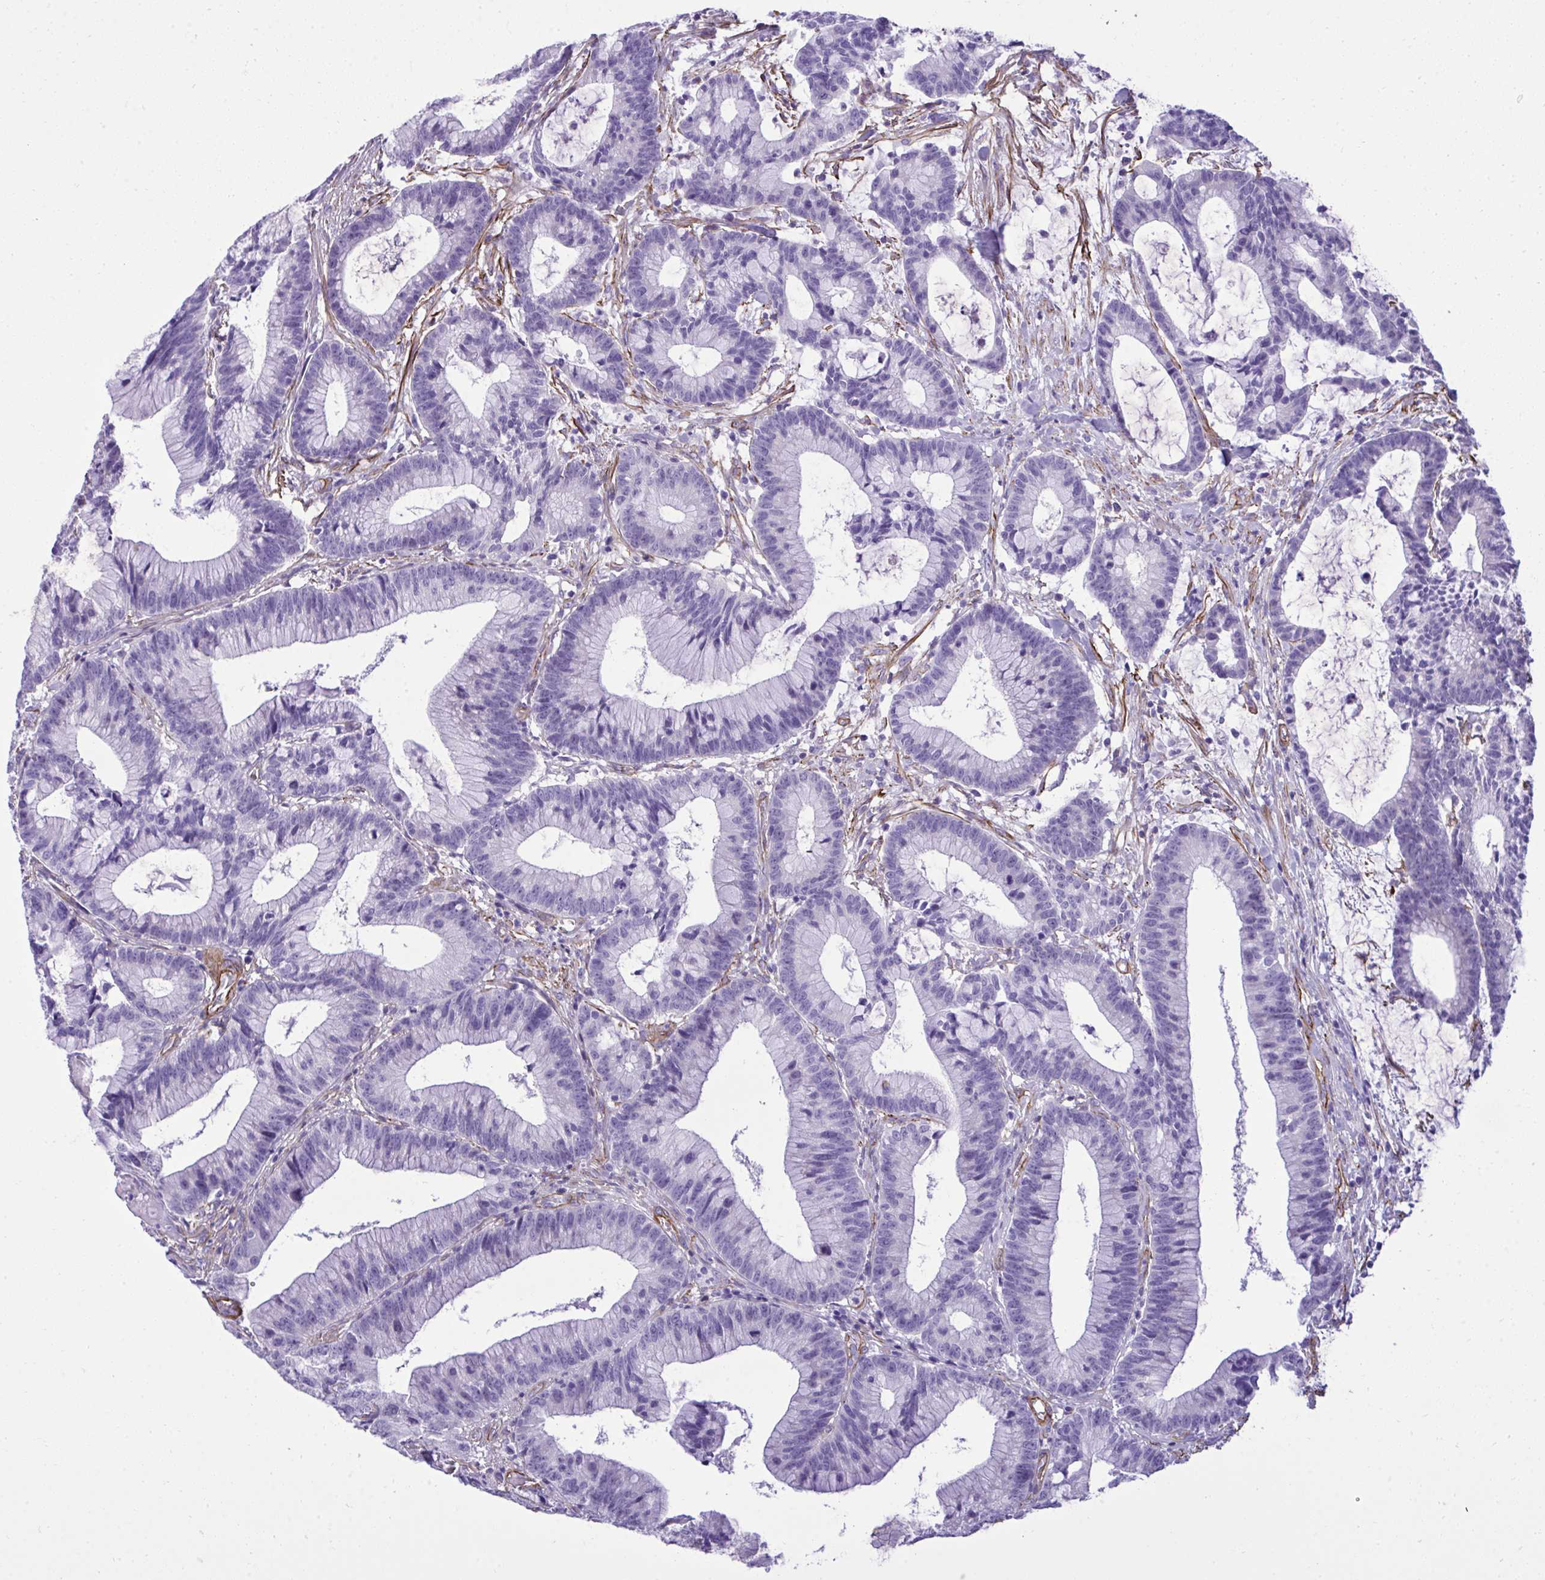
{"staining": {"intensity": "negative", "quantity": "none", "location": "none"}, "tissue": "colorectal cancer", "cell_type": "Tumor cells", "image_type": "cancer", "snomed": [{"axis": "morphology", "description": "Adenocarcinoma, NOS"}, {"axis": "topography", "description": "Colon"}], "caption": "This is an immunohistochemistry (IHC) histopathology image of human colorectal adenocarcinoma. There is no staining in tumor cells.", "gene": "PITPNM3", "patient": {"sex": "female", "age": 78}}